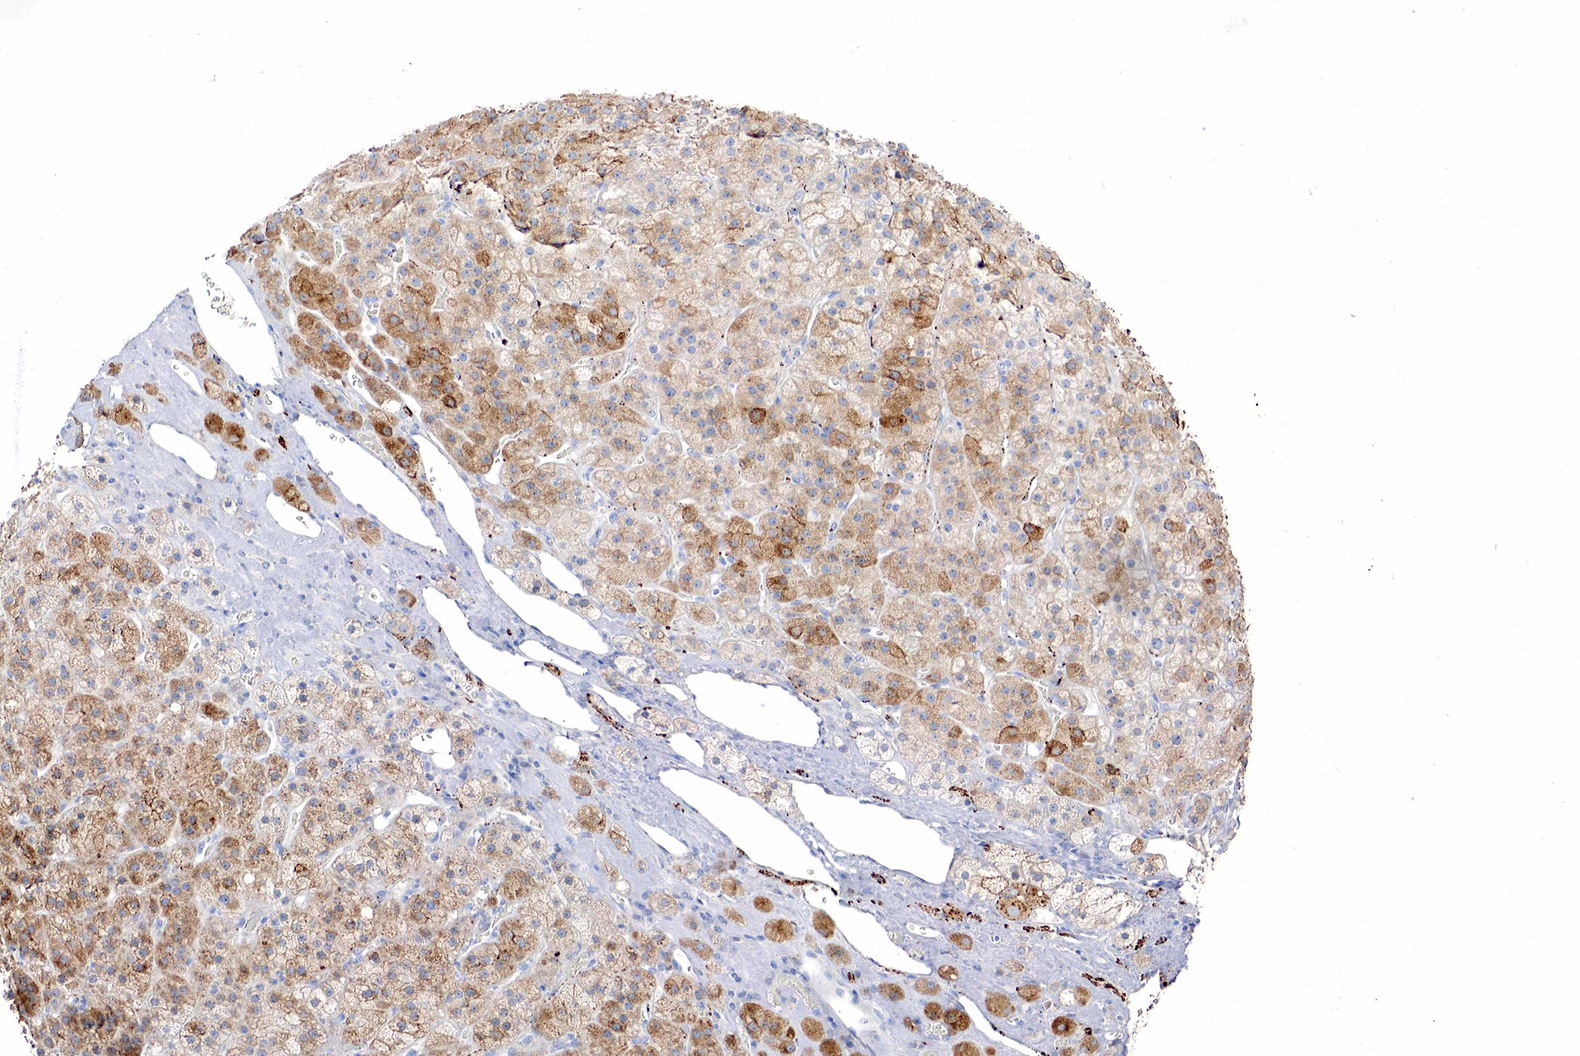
{"staining": {"intensity": "moderate", "quantity": ">75%", "location": "cytoplasmic/membranous"}, "tissue": "adrenal gland", "cell_type": "Glandular cells", "image_type": "normal", "snomed": [{"axis": "morphology", "description": "Normal tissue, NOS"}, {"axis": "topography", "description": "Adrenal gland"}], "caption": "Protein expression analysis of benign adrenal gland reveals moderate cytoplasmic/membranous staining in about >75% of glandular cells.", "gene": "SYP", "patient": {"sex": "male", "age": 57}}